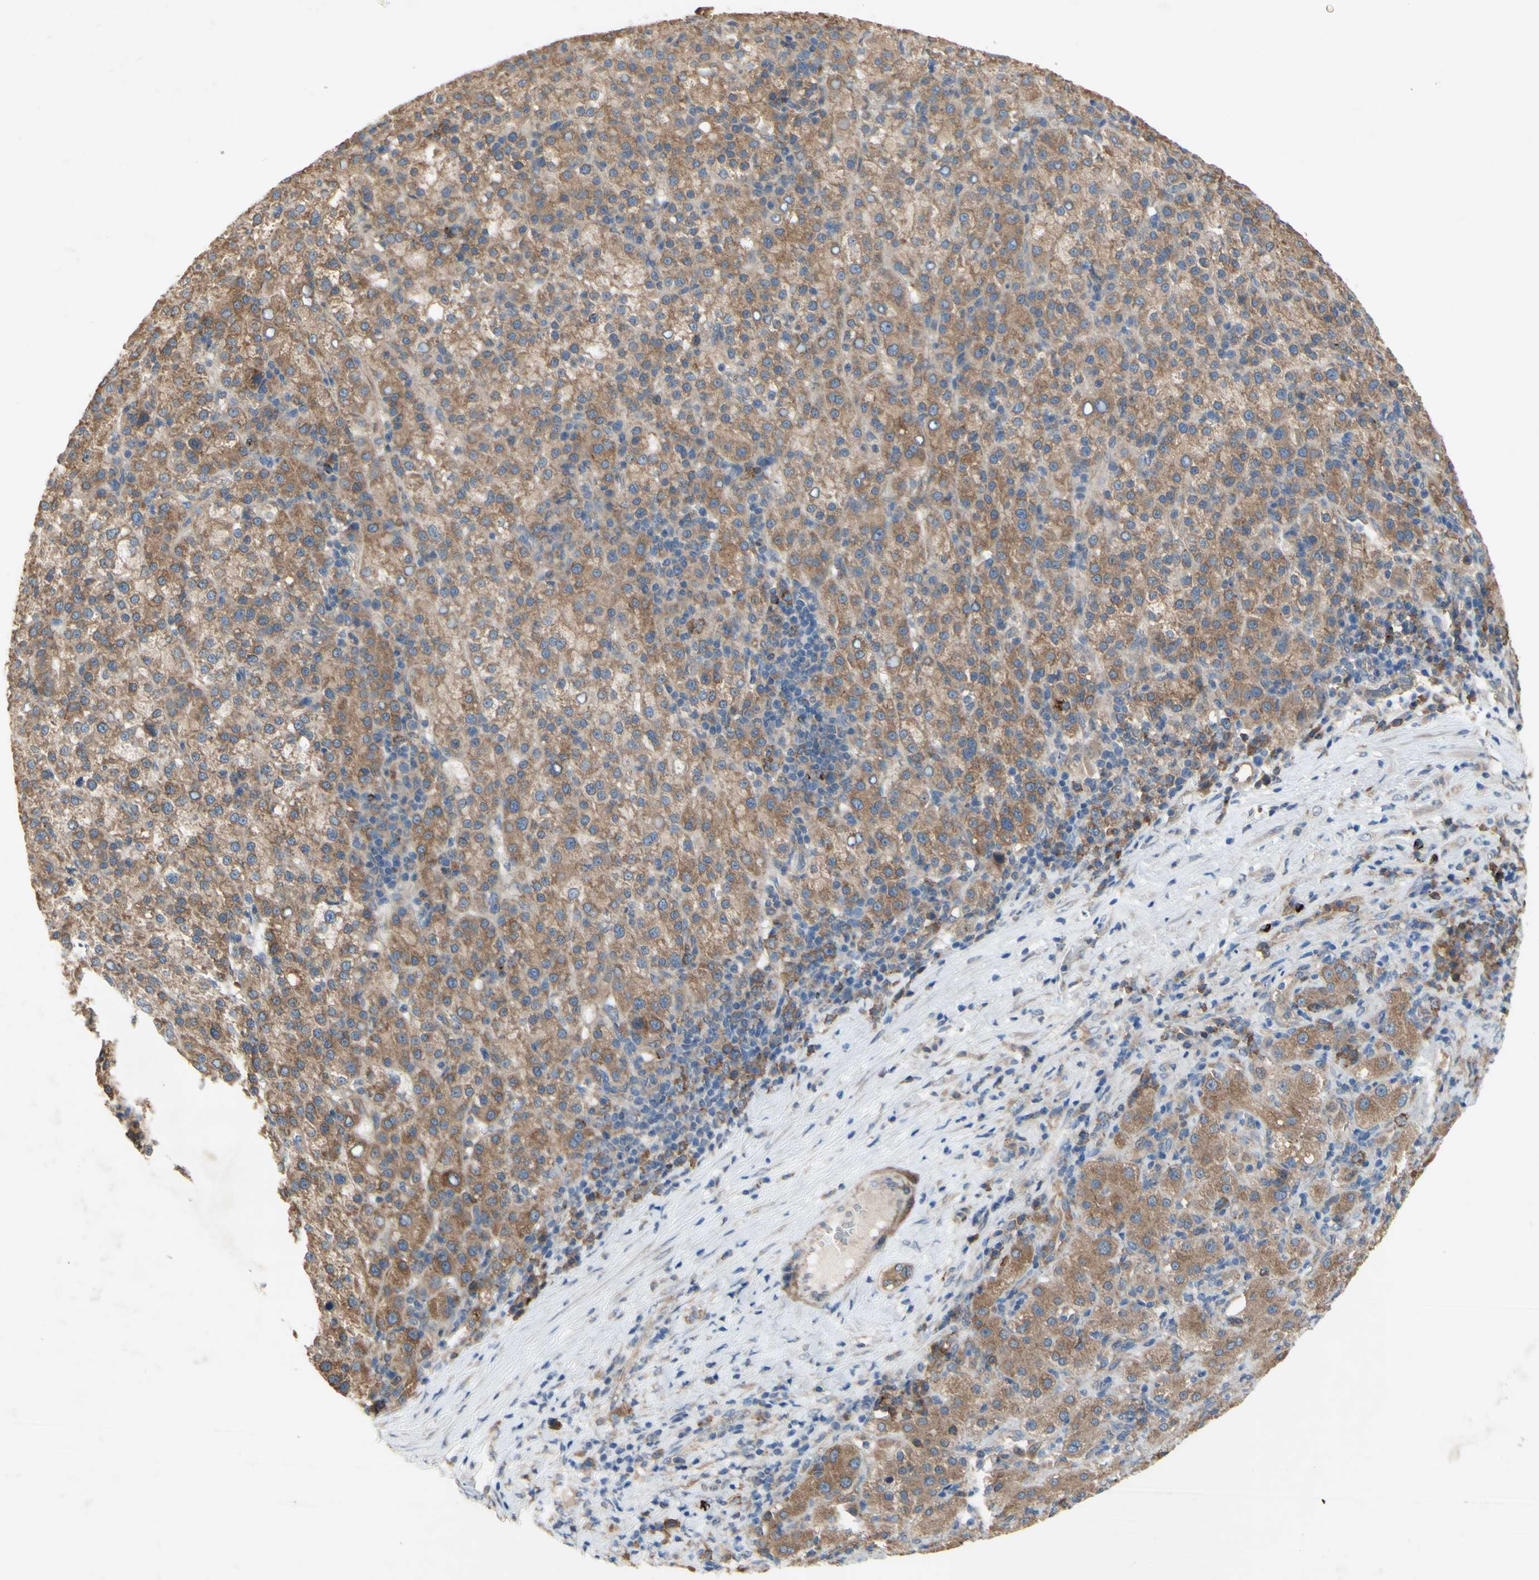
{"staining": {"intensity": "moderate", "quantity": ">75%", "location": "cytoplasmic/membranous"}, "tissue": "liver cancer", "cell_type": "Tumor cells", "image_type": "cancer", "snomed": [{"axis": "morphology", "description": "Carcinoma, Hepatocellular, NOS"}, {"axis": "topography", "description": "Liver"}], "caption": "Liver cancer stained with a brown dye exhibits moderate cytoplasmic/membranous positive positivity in about >75% of tumor cells.", "gene": "PDGFB", "patient": {"sex": "female", "age": 58}}